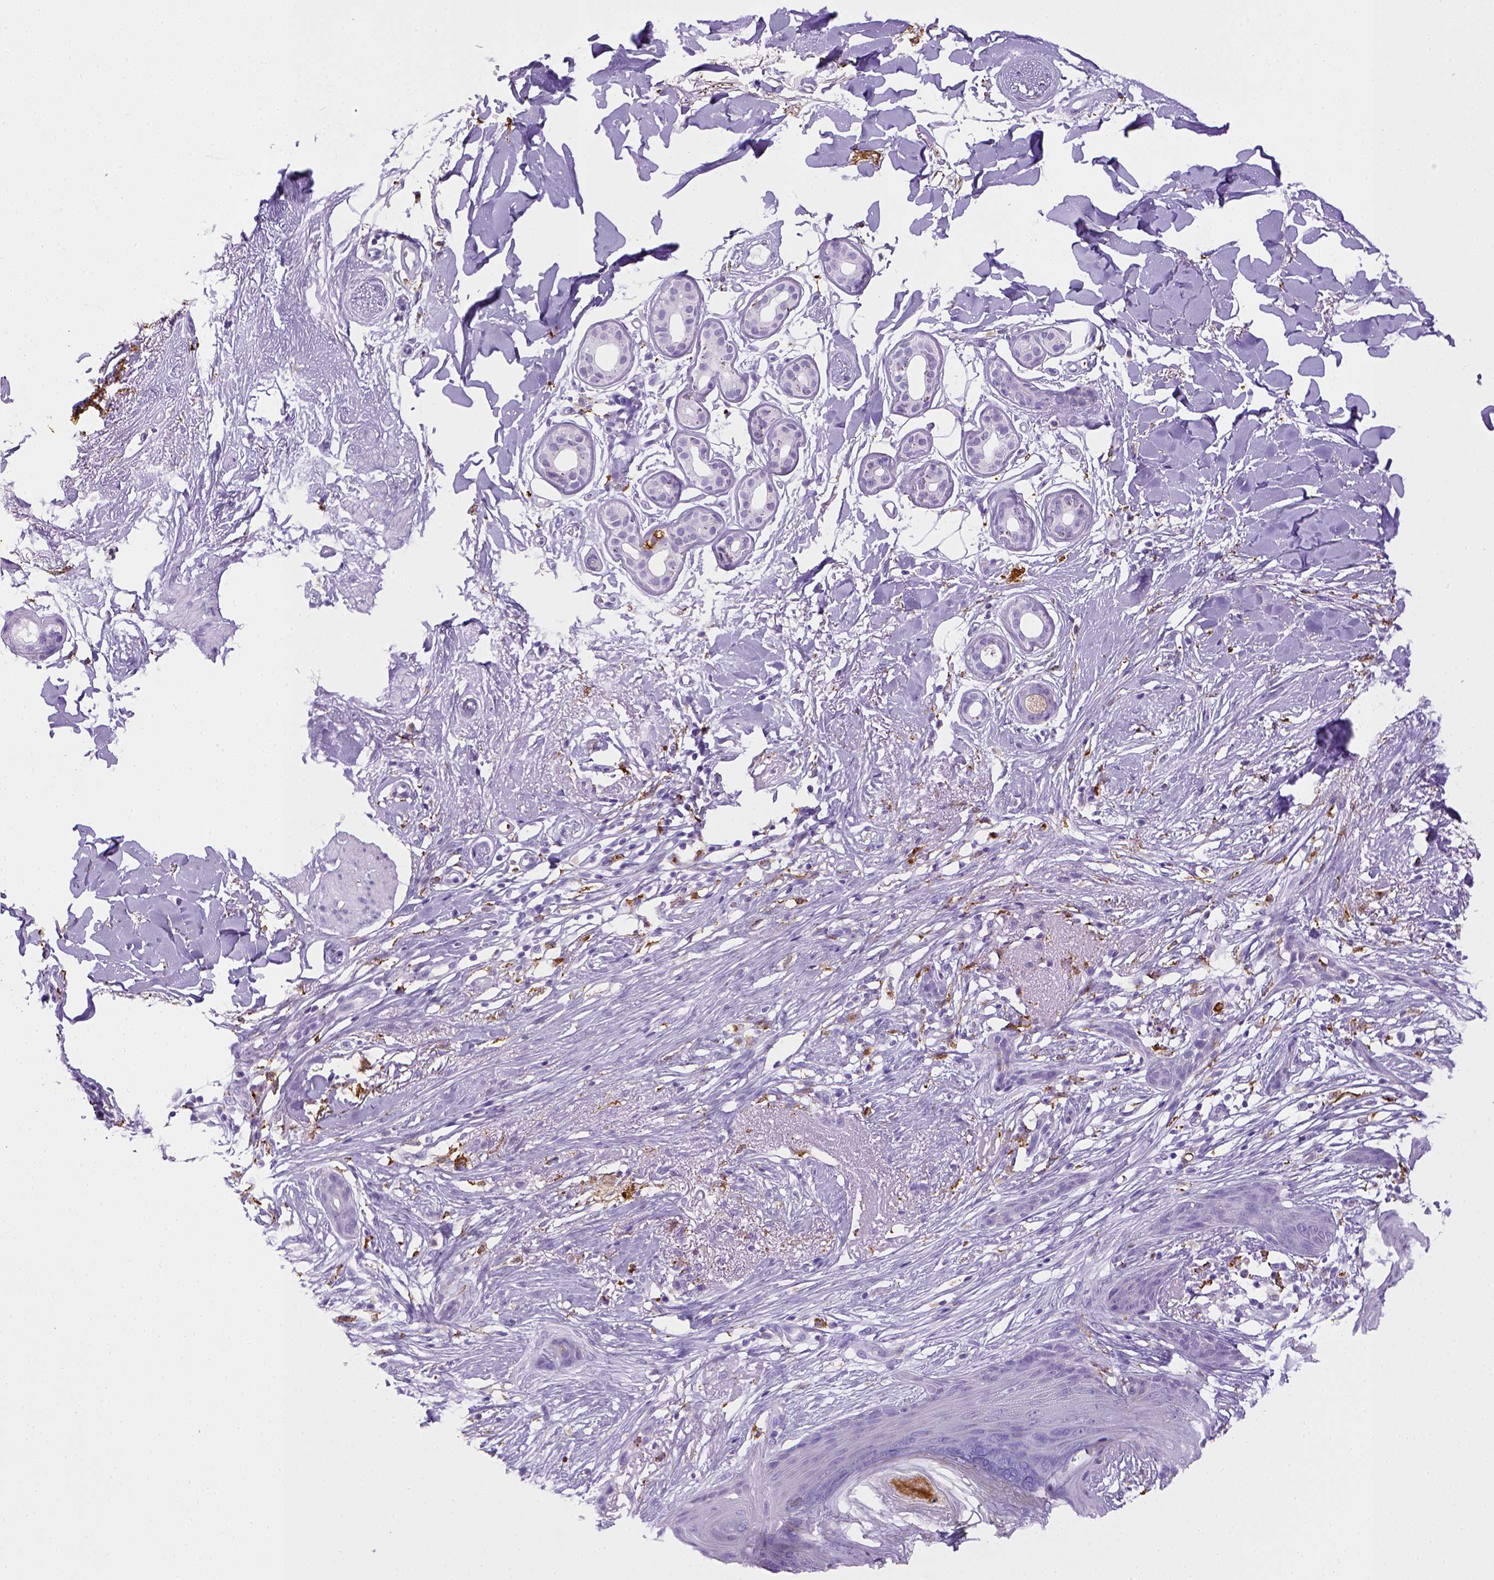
{"staining": {"intensity": "negative", "quantity": "none", "location": "none"}, "tissue": "skin cancer", "cell_type": "Tumor cells", "image_type": "cancer", "snomed": [{"axis": "morphology", "description": "Normal tissue, NOS"}, {"axis": "morphology", "description": "Basal cell carcinoma"}, {"axis": "topography", "description": "Skin"}], "caption": "Immunohistochemistry (IHC) micrograph of basal cell carcinoma (skin) stained for a protein (brown), which shows no expression in tumor cells. (DAB (3,3'-diaminobenzidine) IHC with hematoxylin counter stain).", "gene": "CD68", "patient": {"sex": "male", "age": 84}}